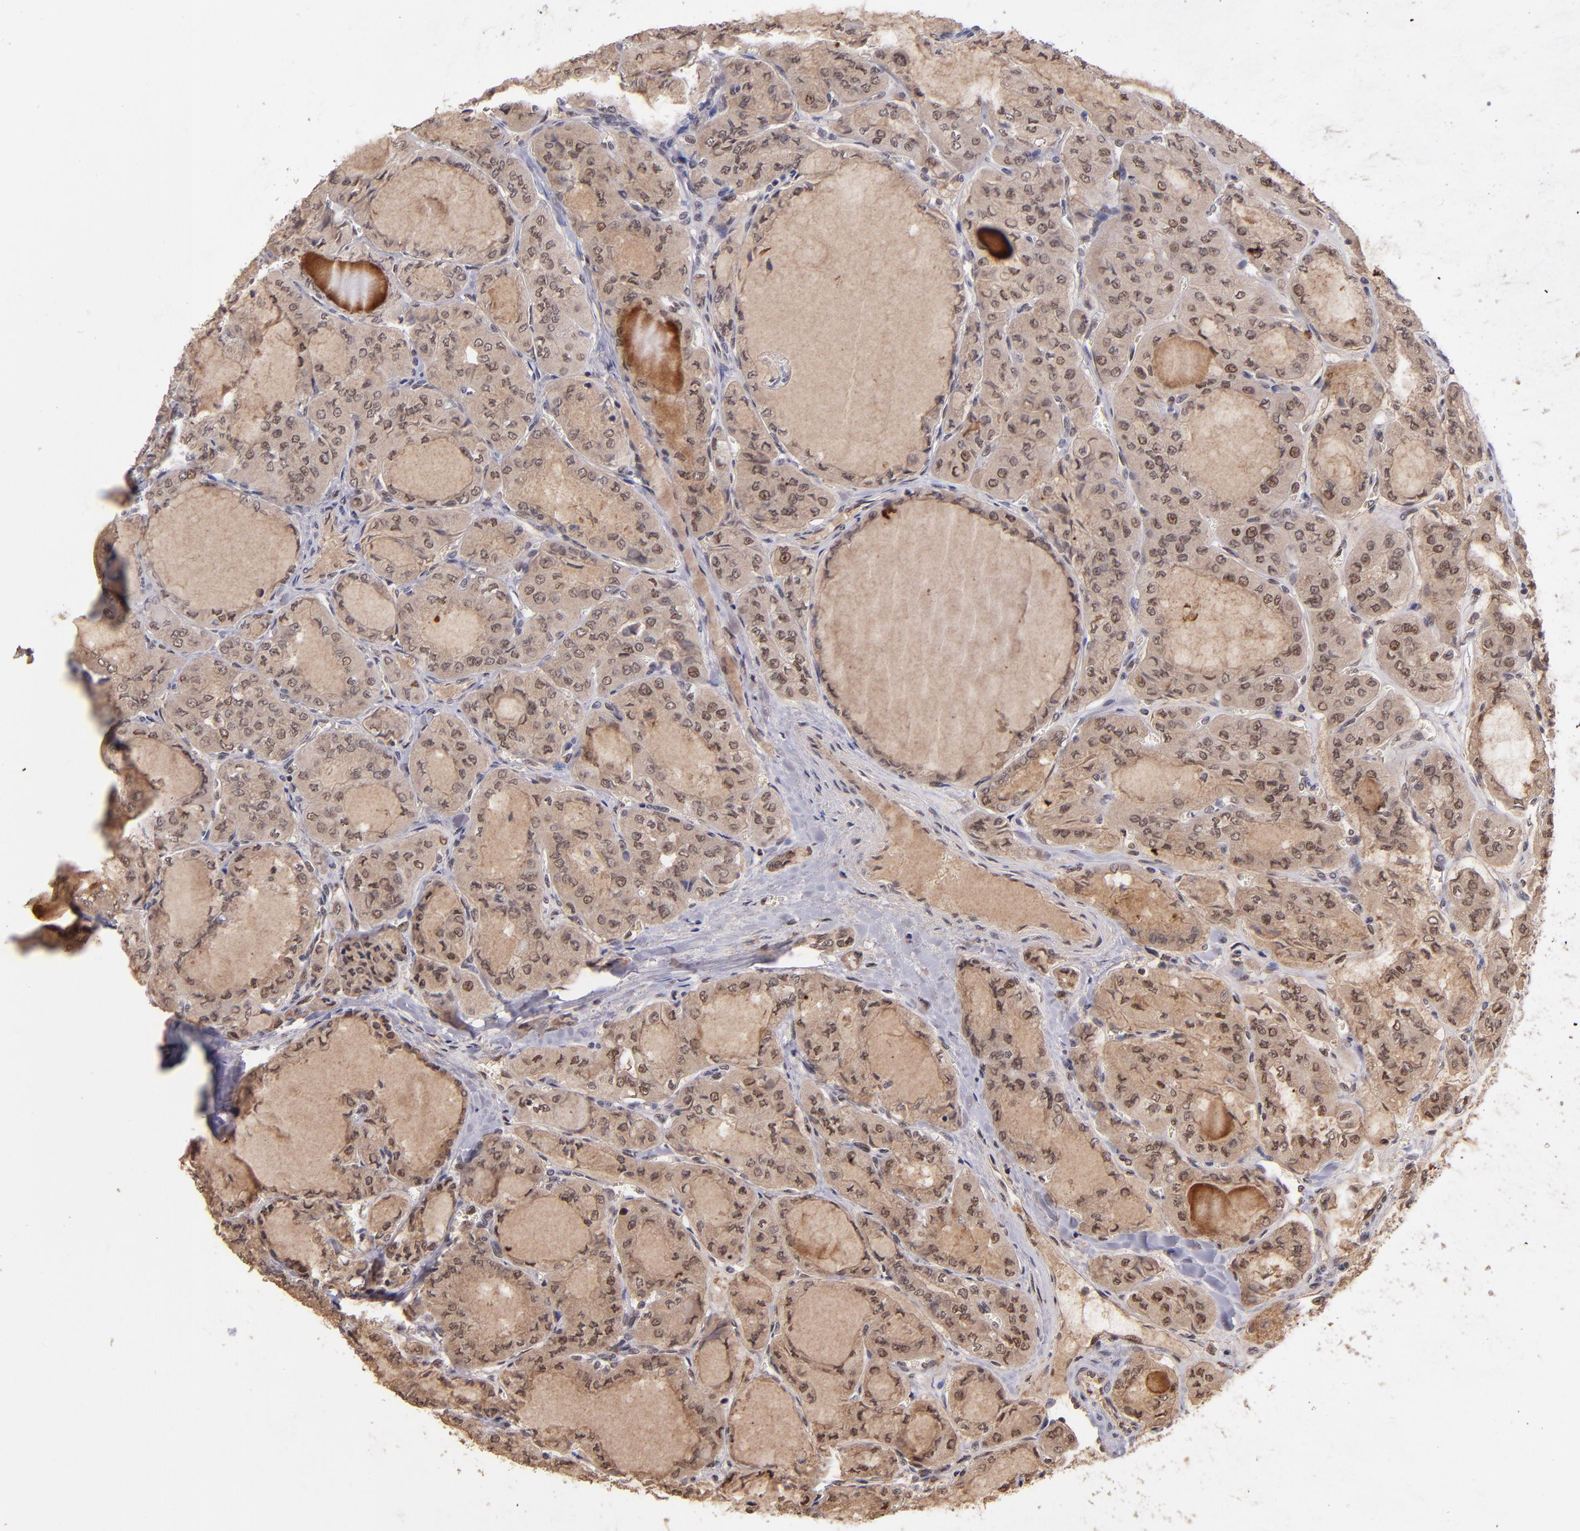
{"staining": {"intensity": "weak", "quantity": ">75%", "location": "cytoplasmic/membranous,nuclear"}, "tissue": "thyroid cancer", "cell_type": "Tumor cells", "image_type": "cancer", "snomed": [{"axis": "morphology", "description": "Papillary adenocarcinoma, NOS"}, {"axis": "topography", "description": "Thyroid gland"}], "caption": "Protein staining displays weak cytoplasmic/membranous and nuclear positivity in approximately >75% of tumor cells in thyroid cancer.", "gene": "ABHD12B", "patient": {"sex": "male", "age": 20}}